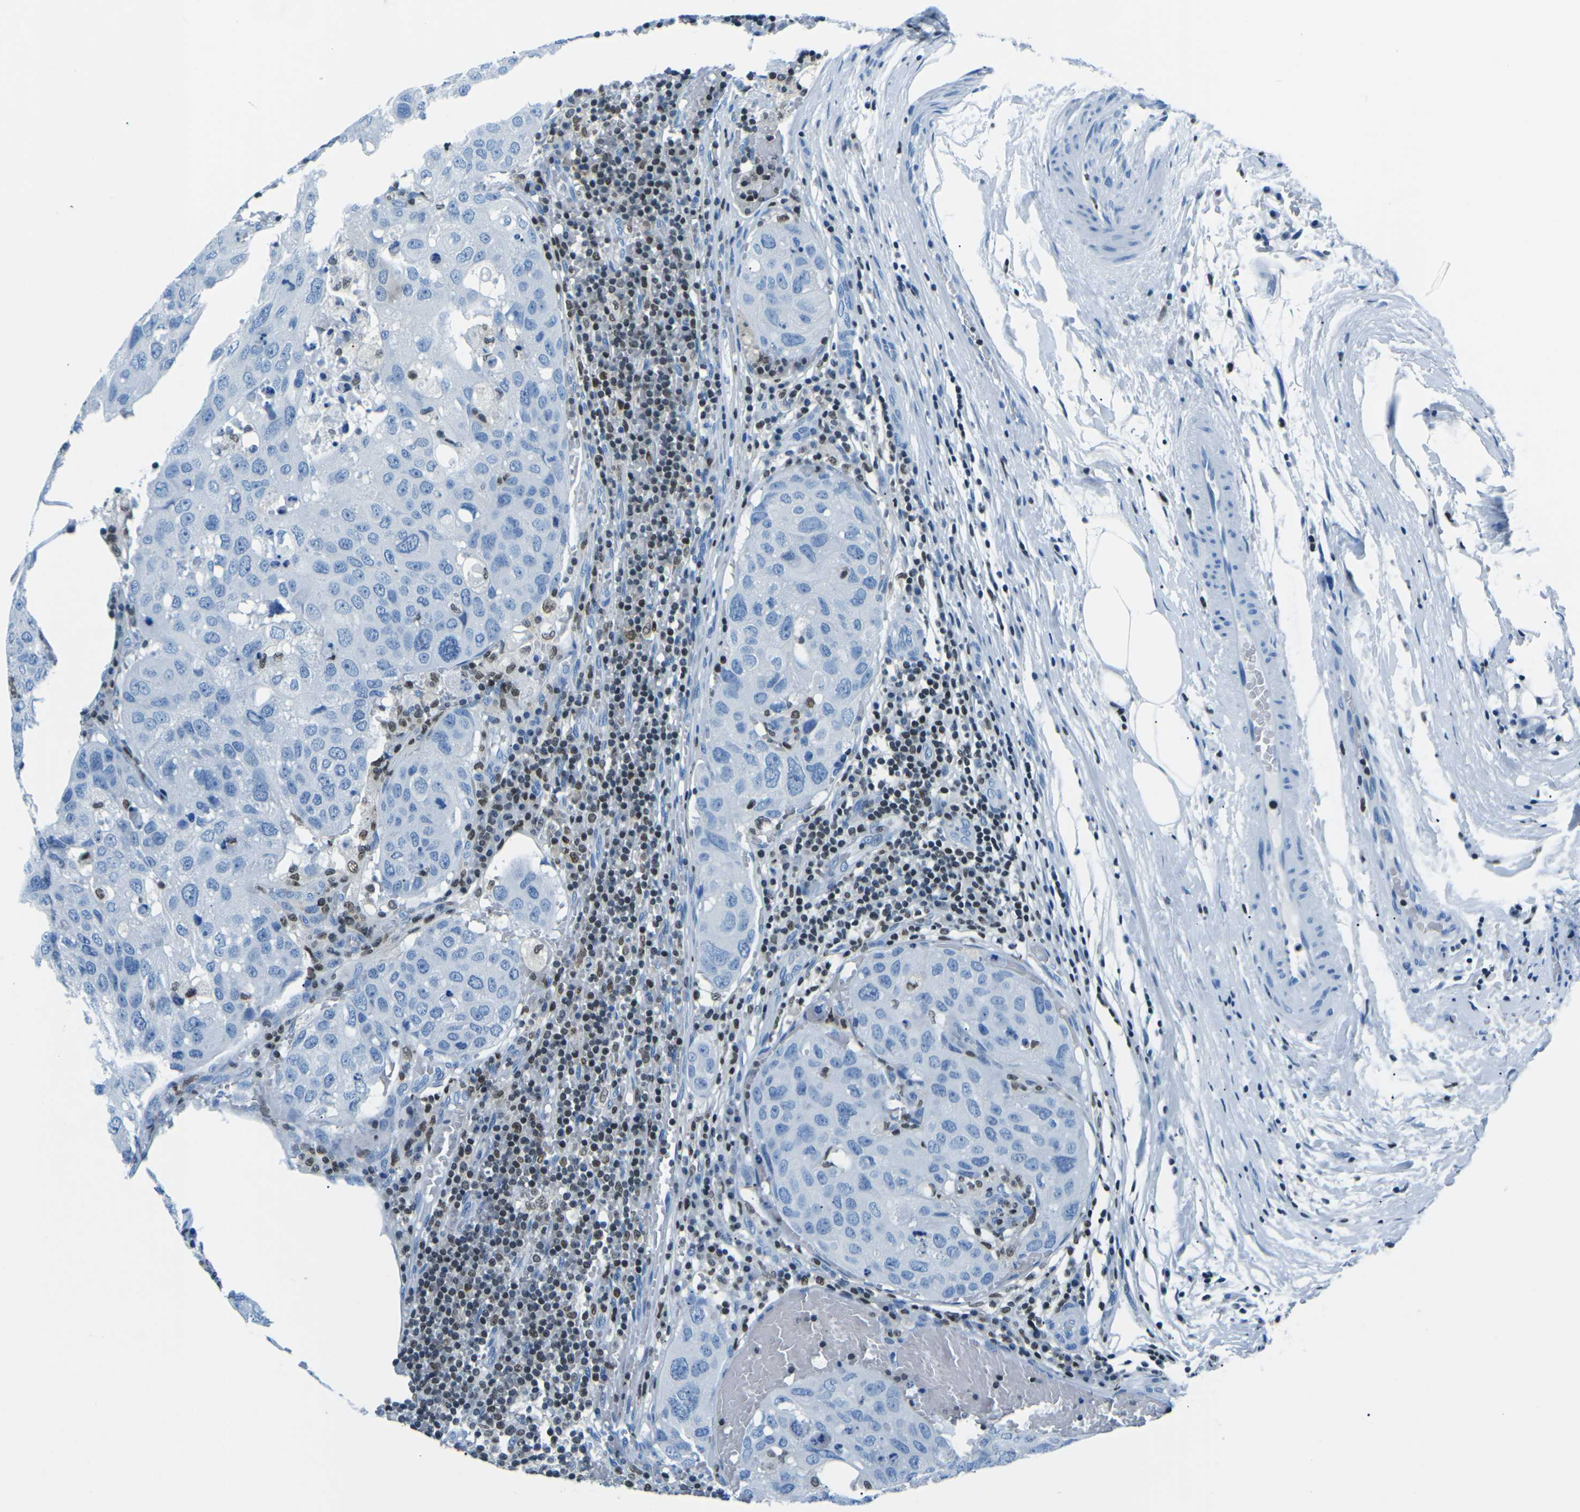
{"staining": {"intensity": "negative", "quantity": "none", "location": "none"}, "tissue": "urothelial cancer", "cell_type": "Tumor cells", "image_type": "cancer", "snomed": [{"axis": "morphology", "description": "Urothelial carcinoma, High grade"}, {"axis": "topography", "description": "Lymph node"}, {"axis": "topography", "description": "Urinary bladder"}], "caption": "High-grade urothelial carcinoma stained for a protein using immunohistochemistry (IHC) demonstrates no positivity tumor cells.", "gene": "CELF2", "patient": {"sex": "male", "age": 51}}